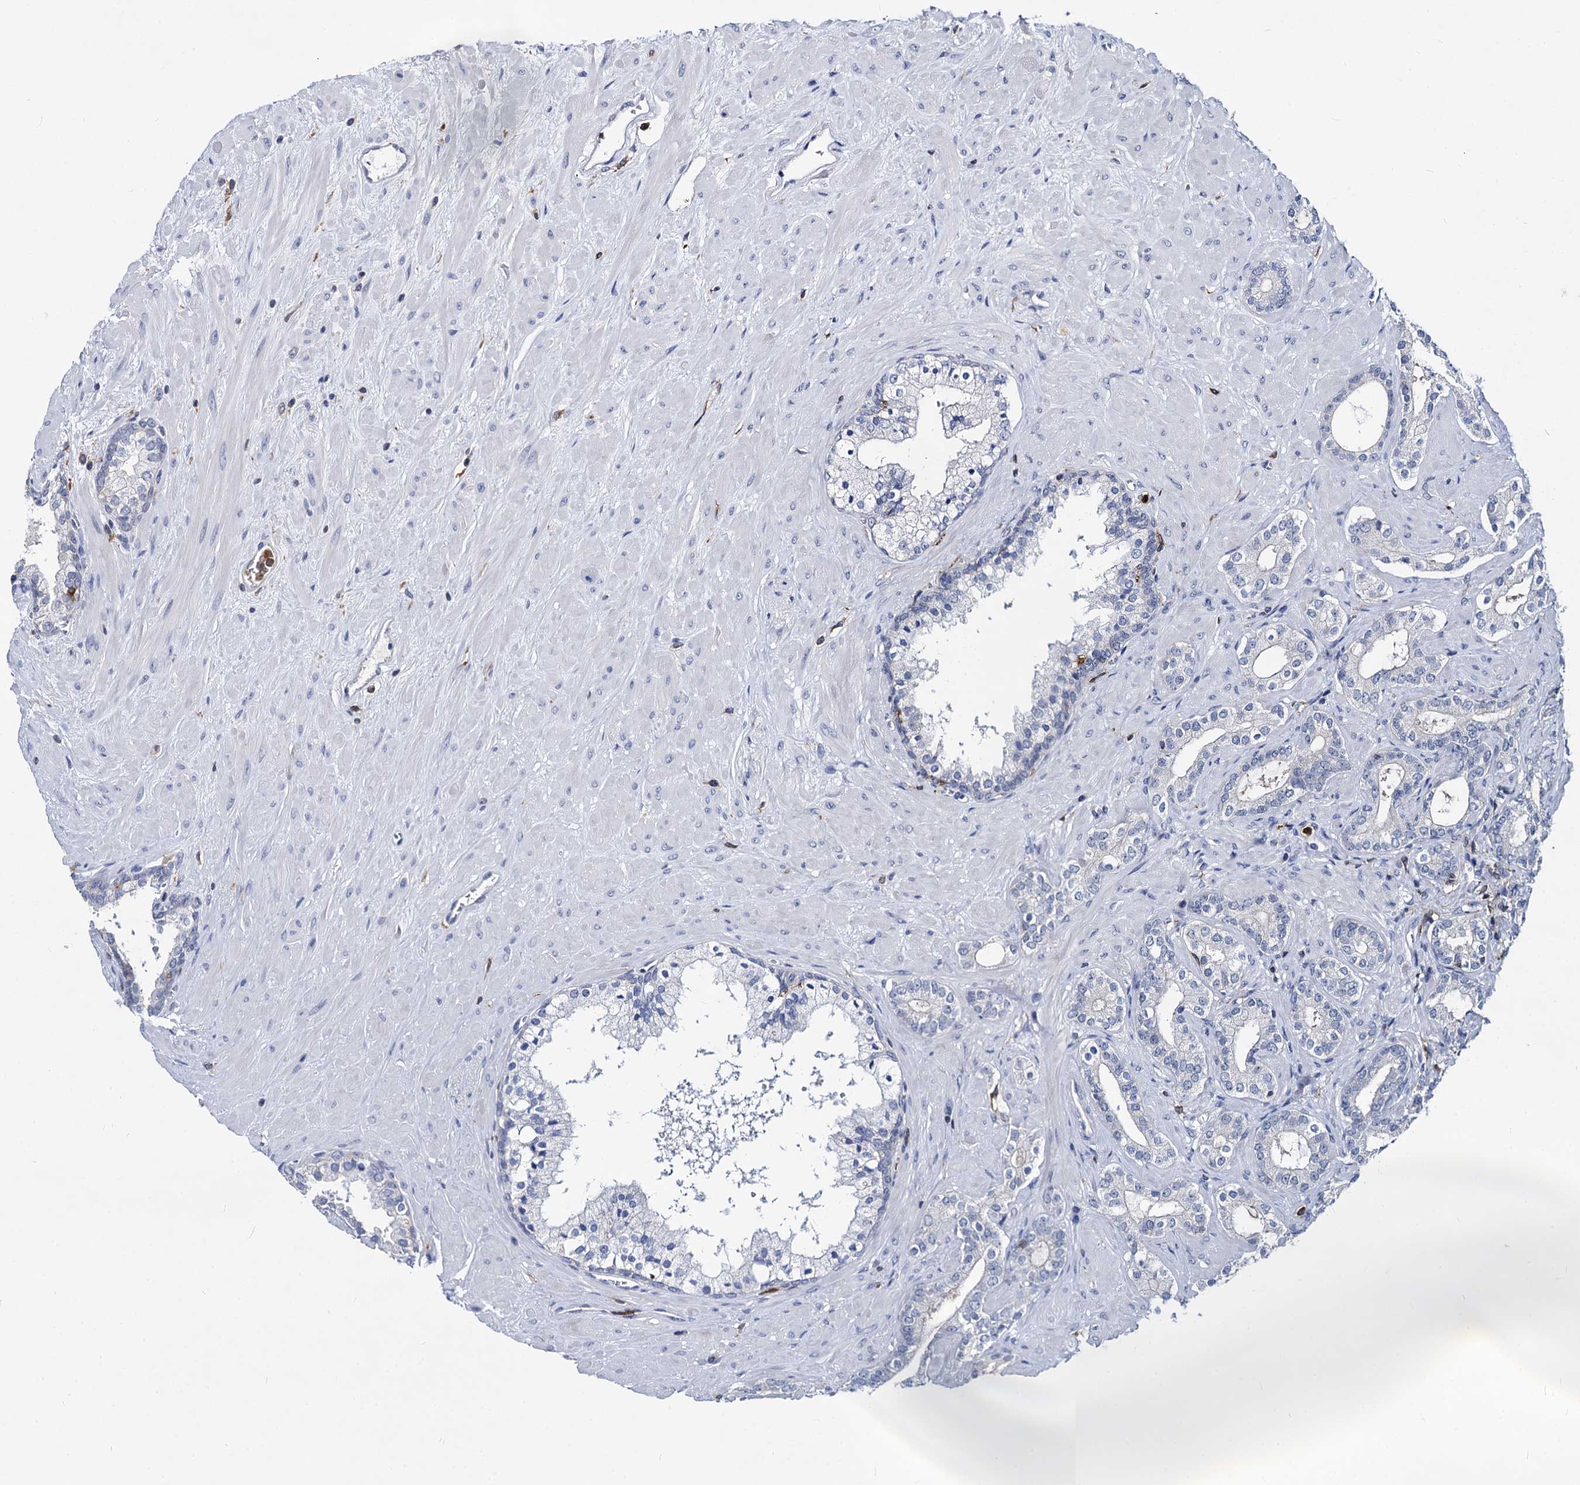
{"staining": {"intensity": "negative", "quantity": "none", "location": "none"}, "tissue": "prostate cancer", "cell_type": "Tumor cells", "image_type": "cancer", "snomed": [{"axis": "morphology", "description": "Adenocarcinoma, High grade"}, {"axis": "topography", "description": "Prostate"}], "caption": "A high-resolution histopathology image shows immunohistochemistry staining of adenocarcinoma (high-grade) (prostate), which reveals no significant positivity in tumor cells.", "gene": "RHOG", "patient": {"sex": "male", "age": 64}}